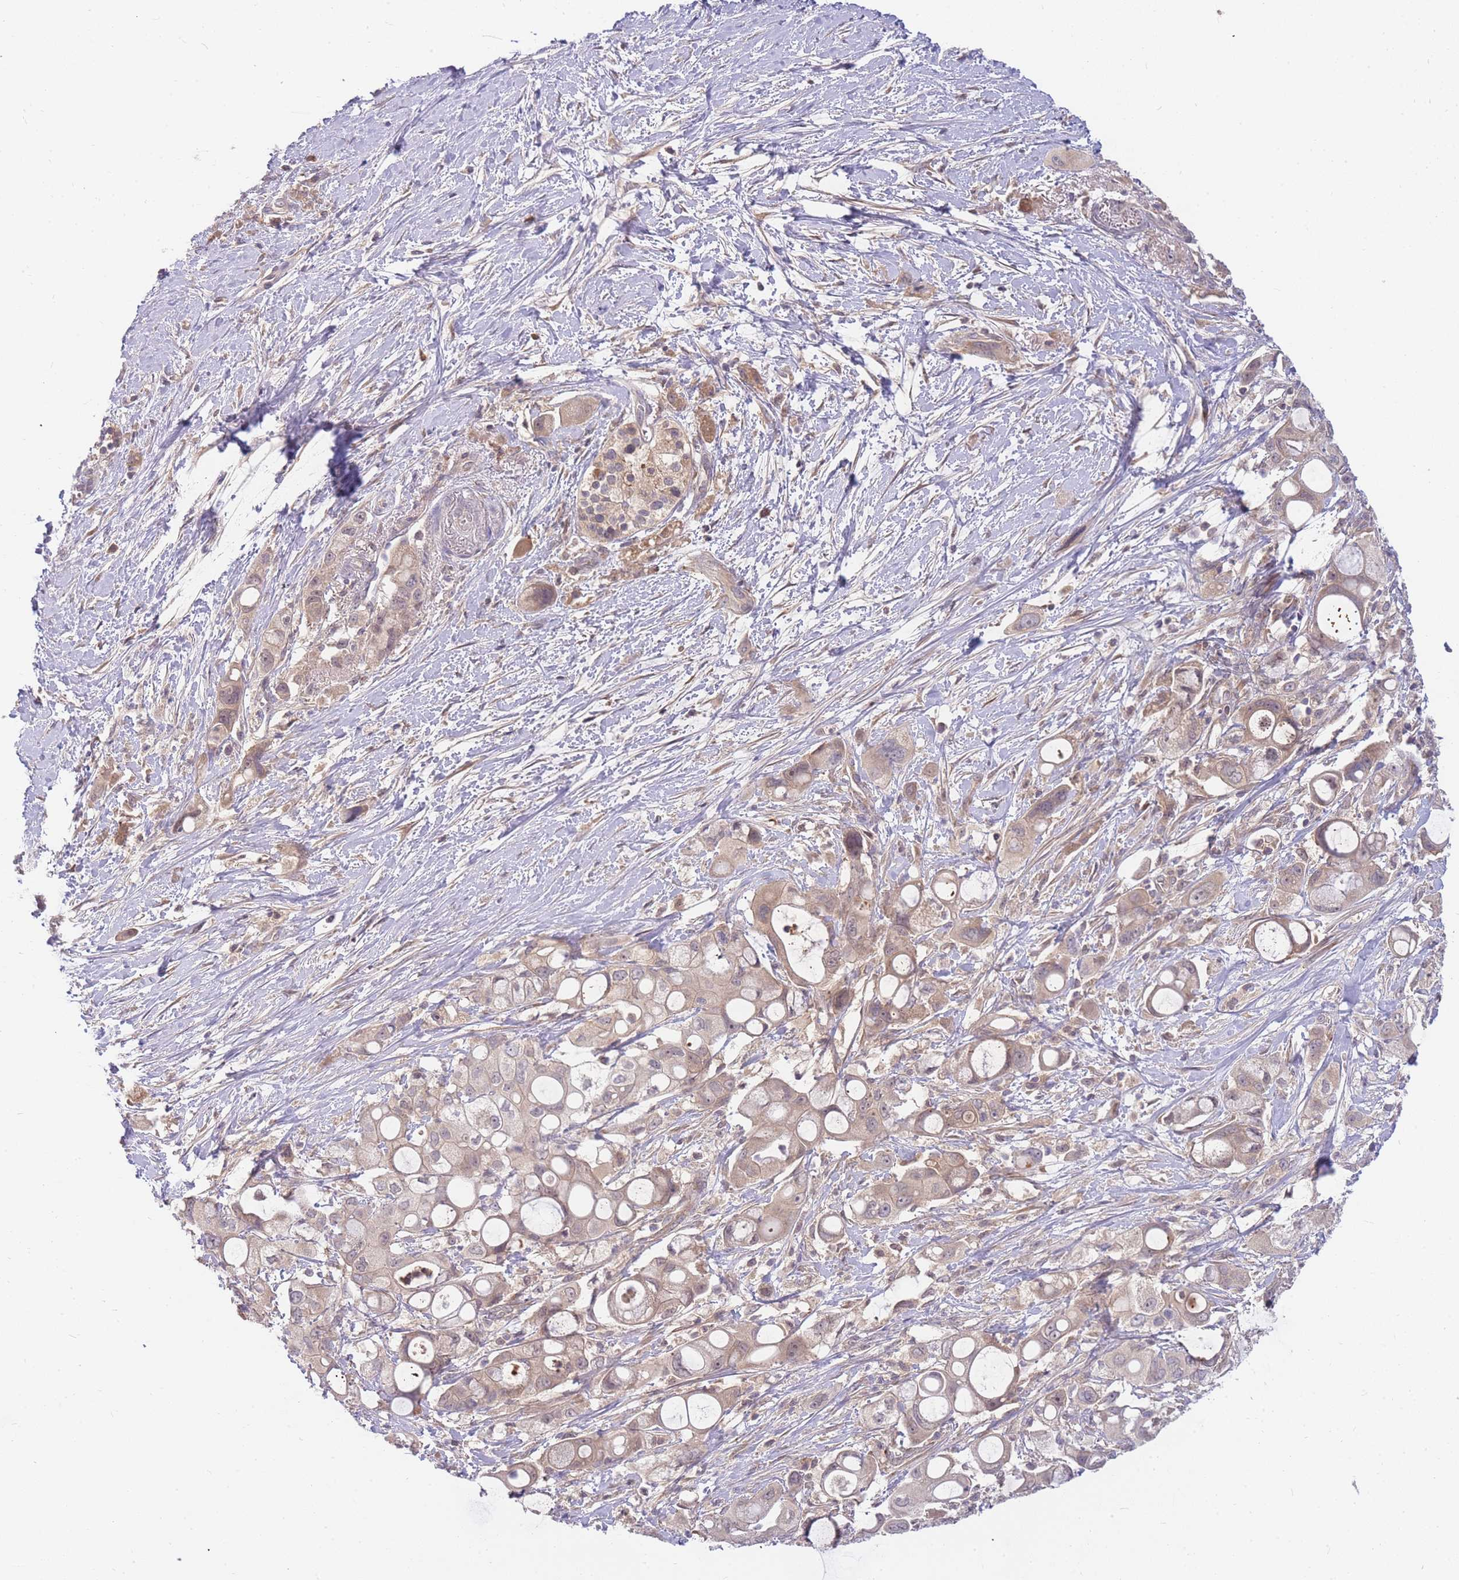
{"staining": {"intensity": "weak", "quantity": "25%-75%", "location": "cytoplasmic/membranous"}, "tissue": "pancreatic cancer", "cell_type": "Tumor cells", "image_type": "cancer", "snomed": [{"axis": "morphology", "description": "Adenocarcinoma, NOS"}, {"axis": "topography", "description": "Pancreas"}], "caption": "IHC (DAB (3,3'-diaminobenzidine)) staining of human pancreatic cancer demonstrates weak cytoplasmic/membranous protein expression in about 25%-75% of tumor cells.", "gene": "ZNF577", "patient": {"sex": "male", "age": 68}}